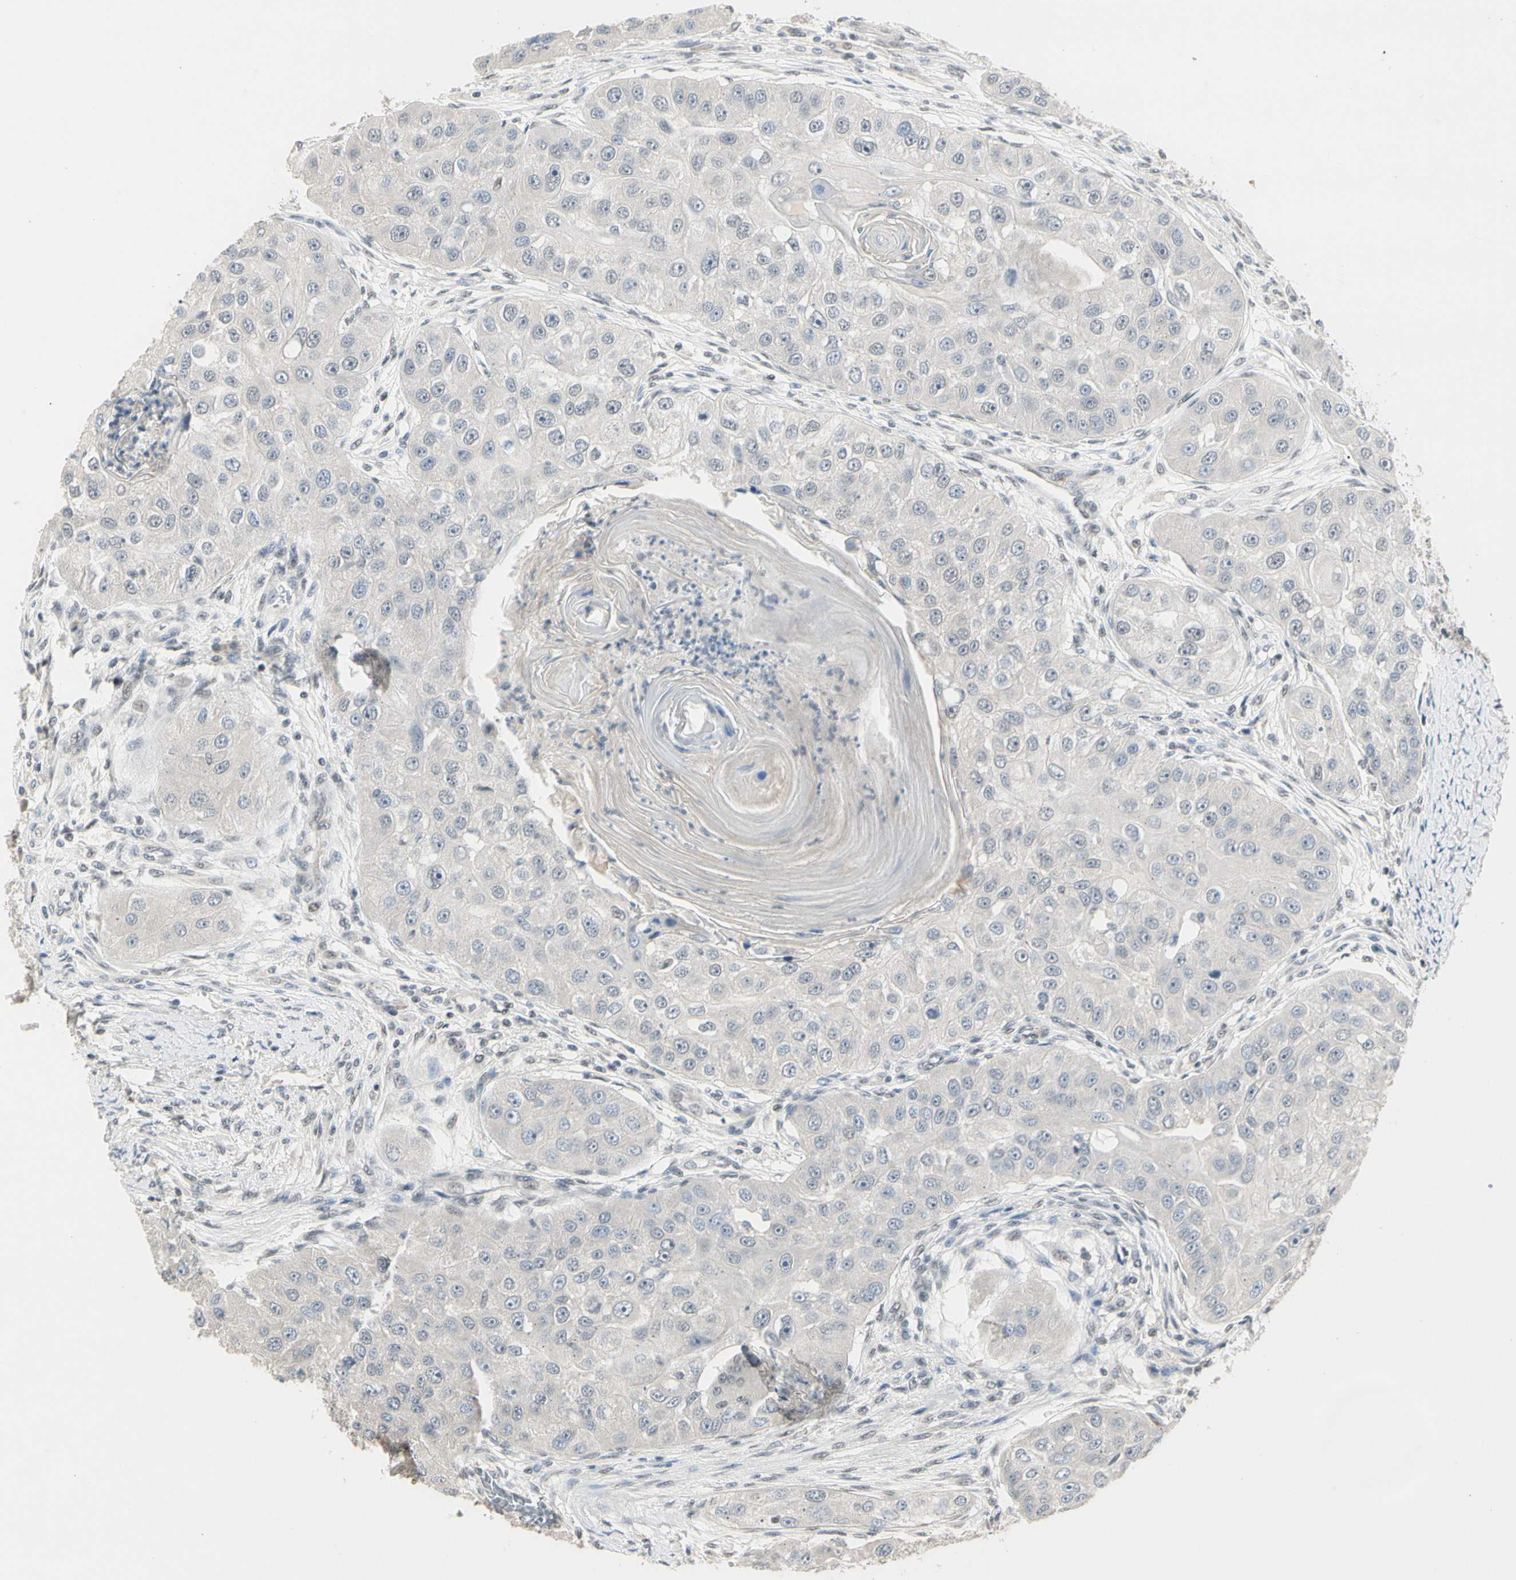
{"staining": {"intensity": "negative", "quantity": "none", "location": "none"}, "tissue": "head and neck cancer", "cell_type": "Tumor cells", "image_type": "cancer", "snomed": [{"axis": "morphology", "description": "Normal tissue, NOS"}, {"axis": "morphology", "description": "Squamous cell carcinoma, NOS"}, {"axis": "topography", "description": "Skeletal muscle"}, {"axis": "topography", "description": "Head-Neck"}], "caption": "Head and neck cancer stained for a protein using immunohistochemistry shows no positivity tumor cells.", "gene": "GREM1", "patient": {"sex": "male", "age": 51}}